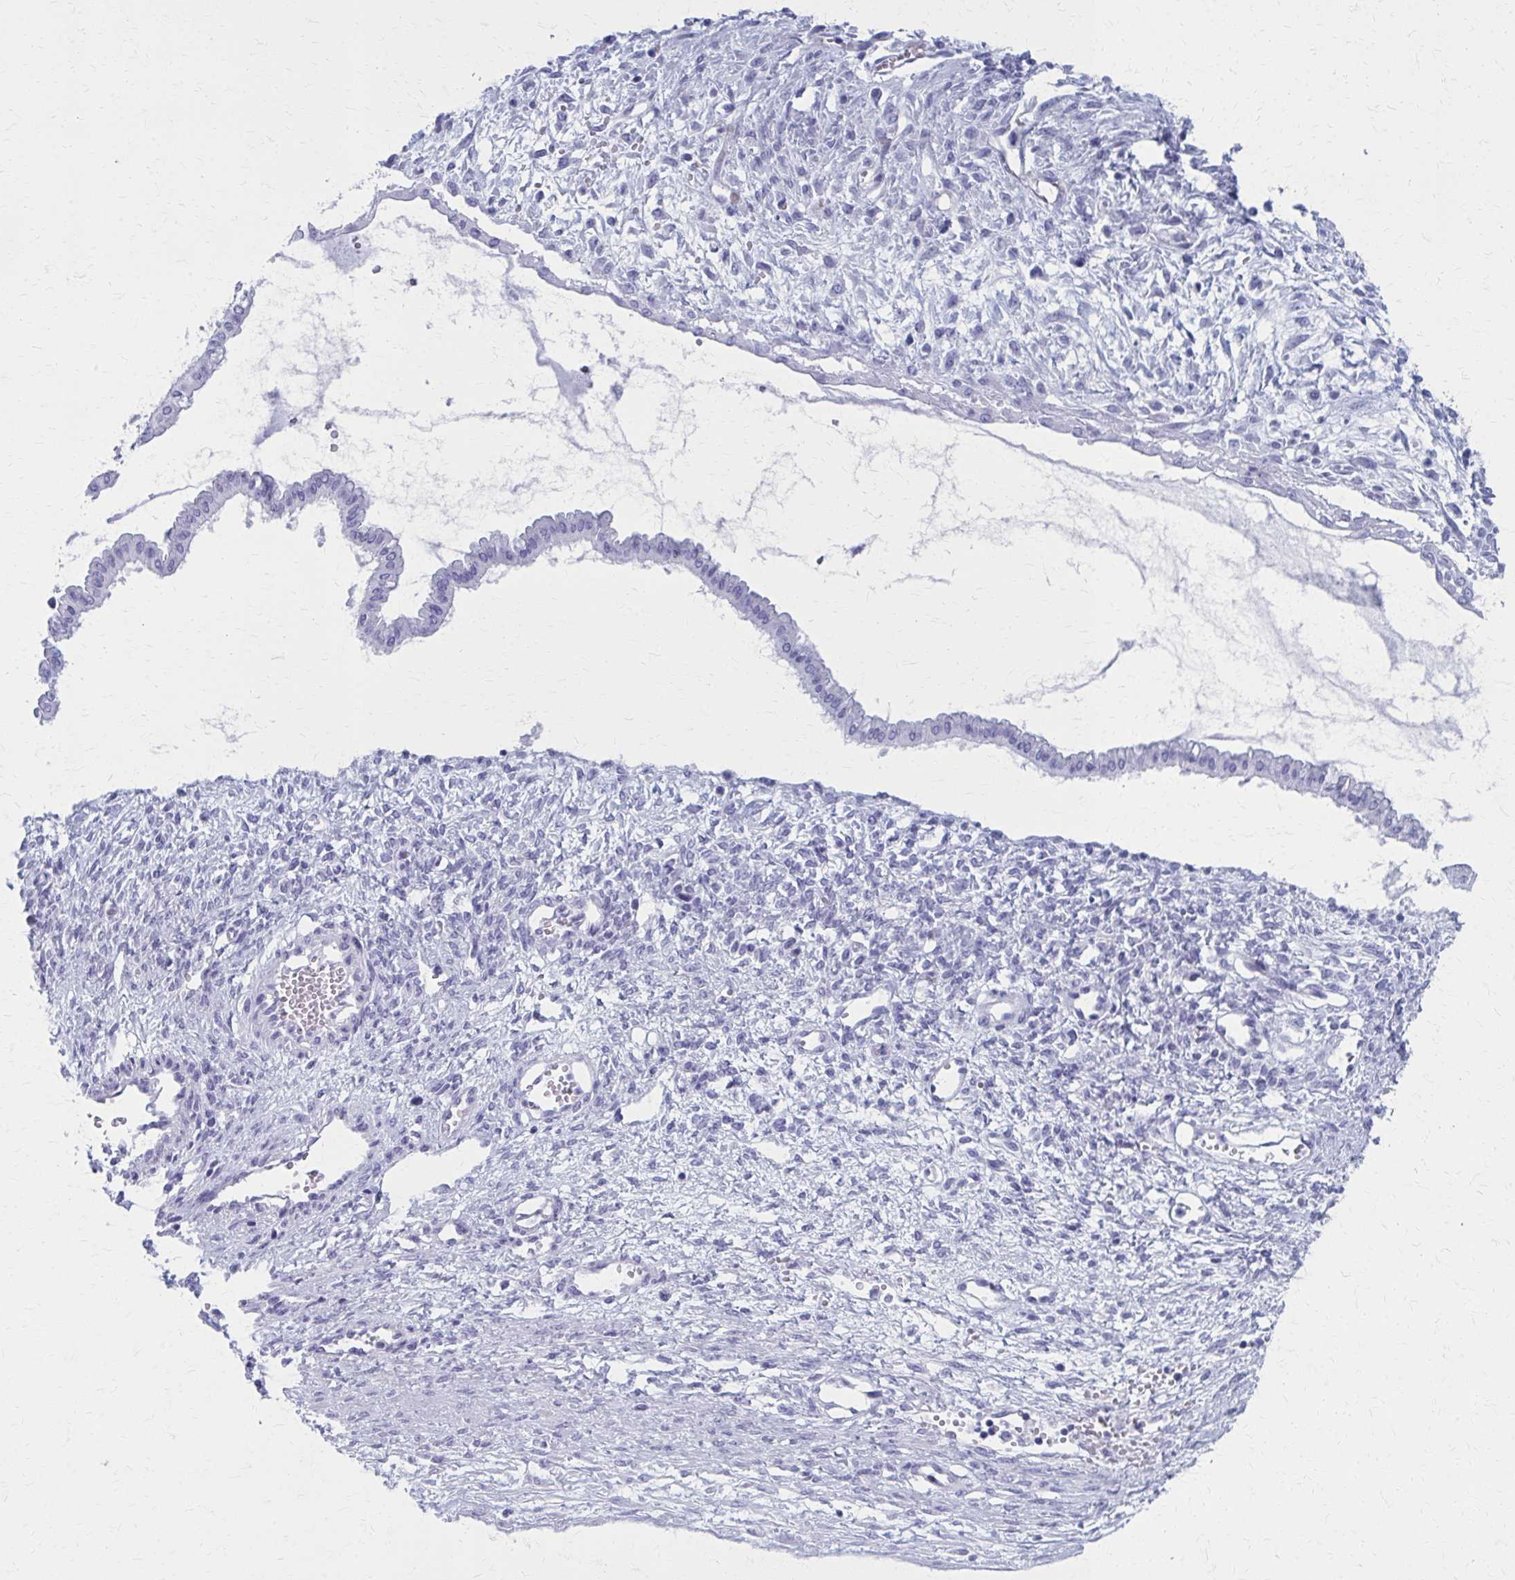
{"staining": {"intensity": "negative", "quantity": "none", "location": "none"}, "tissue": "ovarian cancer", "cell_type": "Tumor cells", "image_type": "cancer", "snomed": [{"axis": "morphology", "description": "Cystadenocarcinoma, mucinous, NOS"}, {"axis": "topography", "description": "Ovary"}], "caption": "This is a image of IHC staining of mucinous cystadenocarcinoma (ovarian), which shows no staining in tumor cells. (DAB (3,3'-diaminobenzidine) IHC with hematoxylin counter stain).", "gene": "CELF5", "patient": {"sex": "female", "age": 73}}